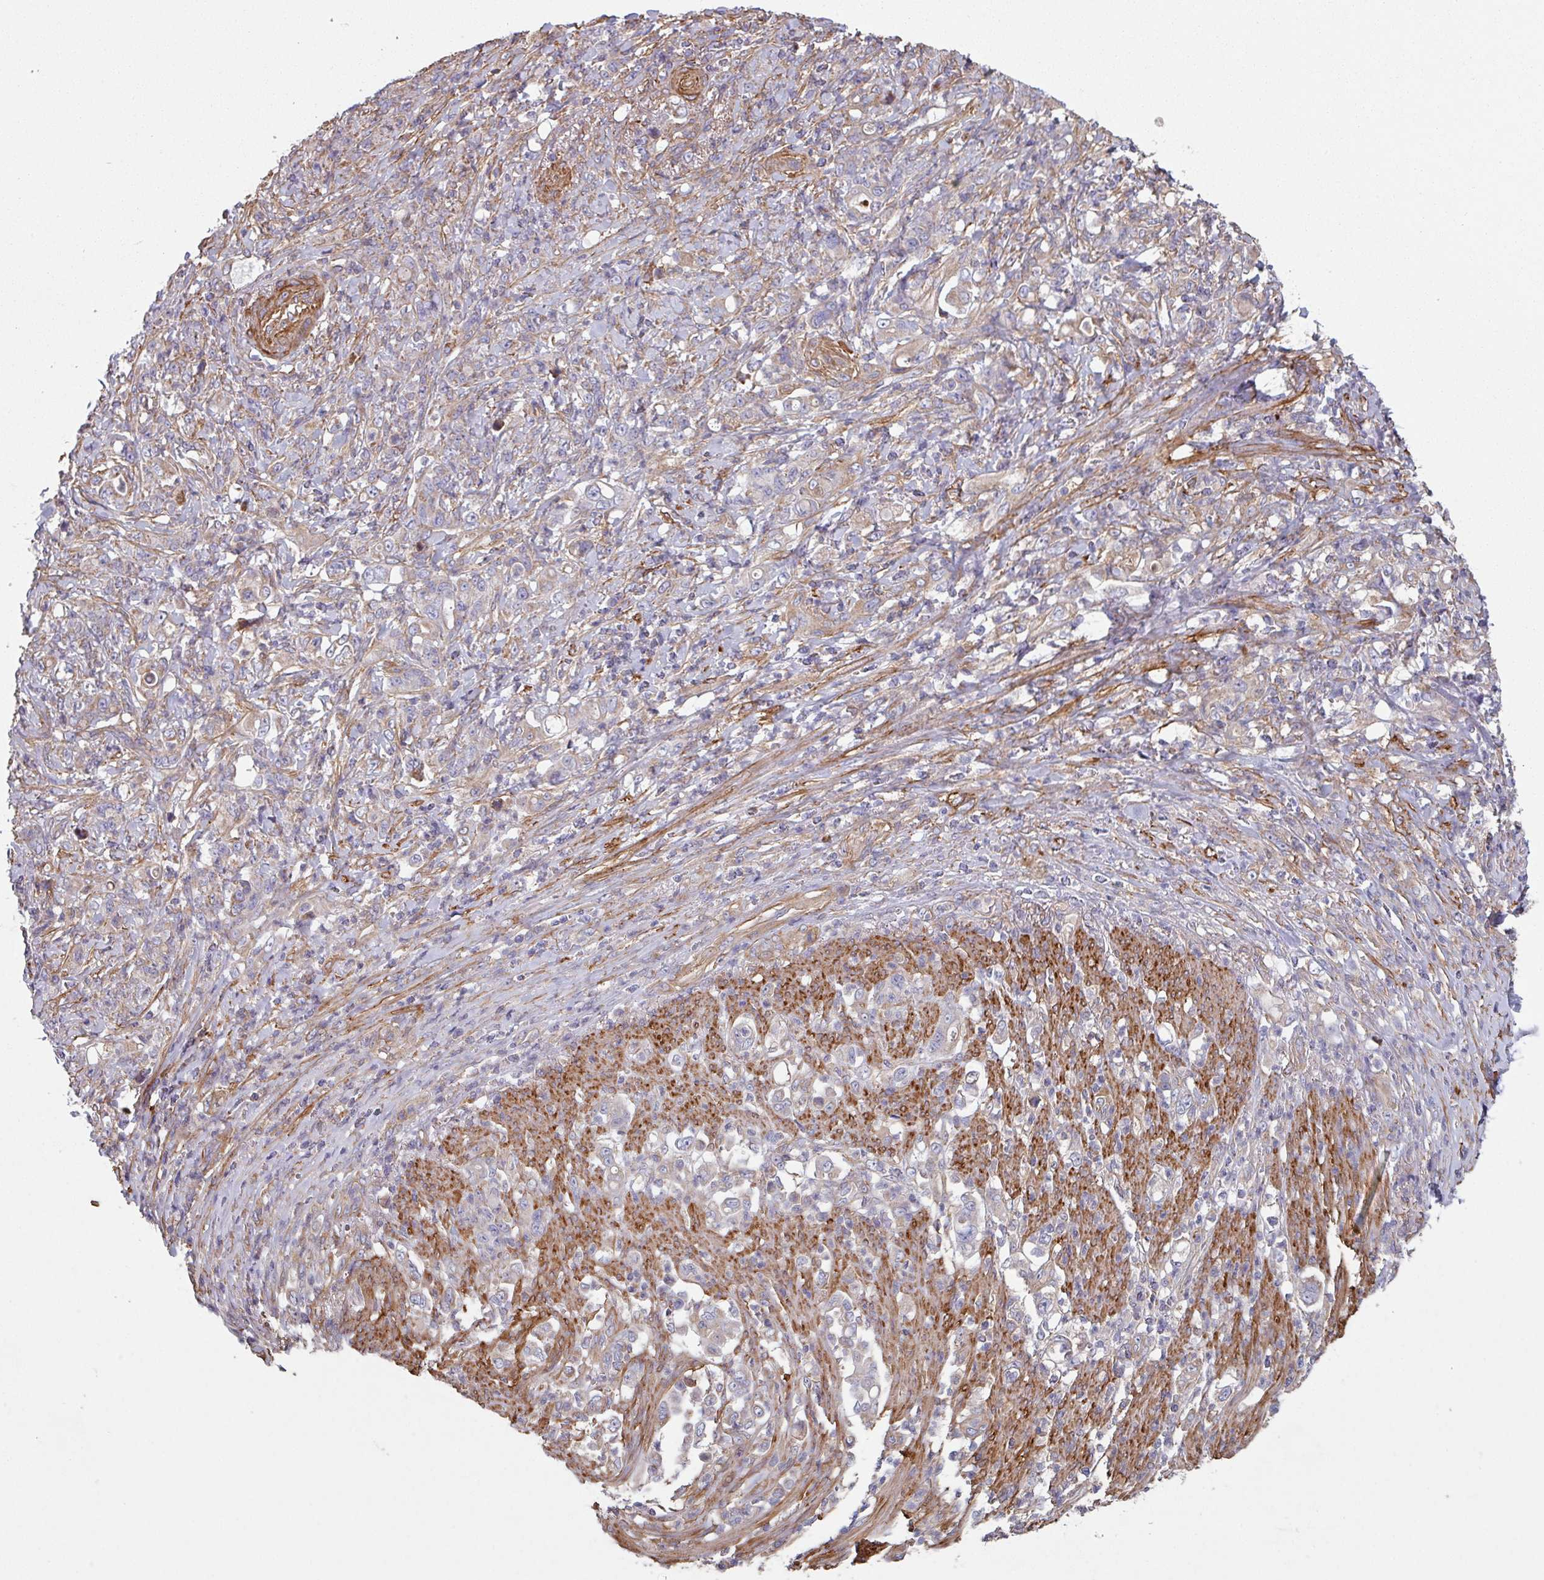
{"staining": {"intensity": "weak", "quantity": "<25%", "location": "cytoplasmic/membranous"}, "tissue": "stomach cancer", "cell_type": "Tumor cells", "image_type": "cancer", "snomed": [{"axis": "morphology", "description": "Normal tissue, NOS"}, {"axis": "morphology", "description": "Adenocarcinoma, NOS"}, {"axis": "topography", "description": "Stomach"}], "caption": "Immunohistochemistry (IHC) micrograph of human stomach cancer stained for a protein (brown), which demonstrates no expression in tumor cells. Nuclei are stained in blue.", "gene": "GSTA4", "patient": {"sex": "female", "age": 79}}